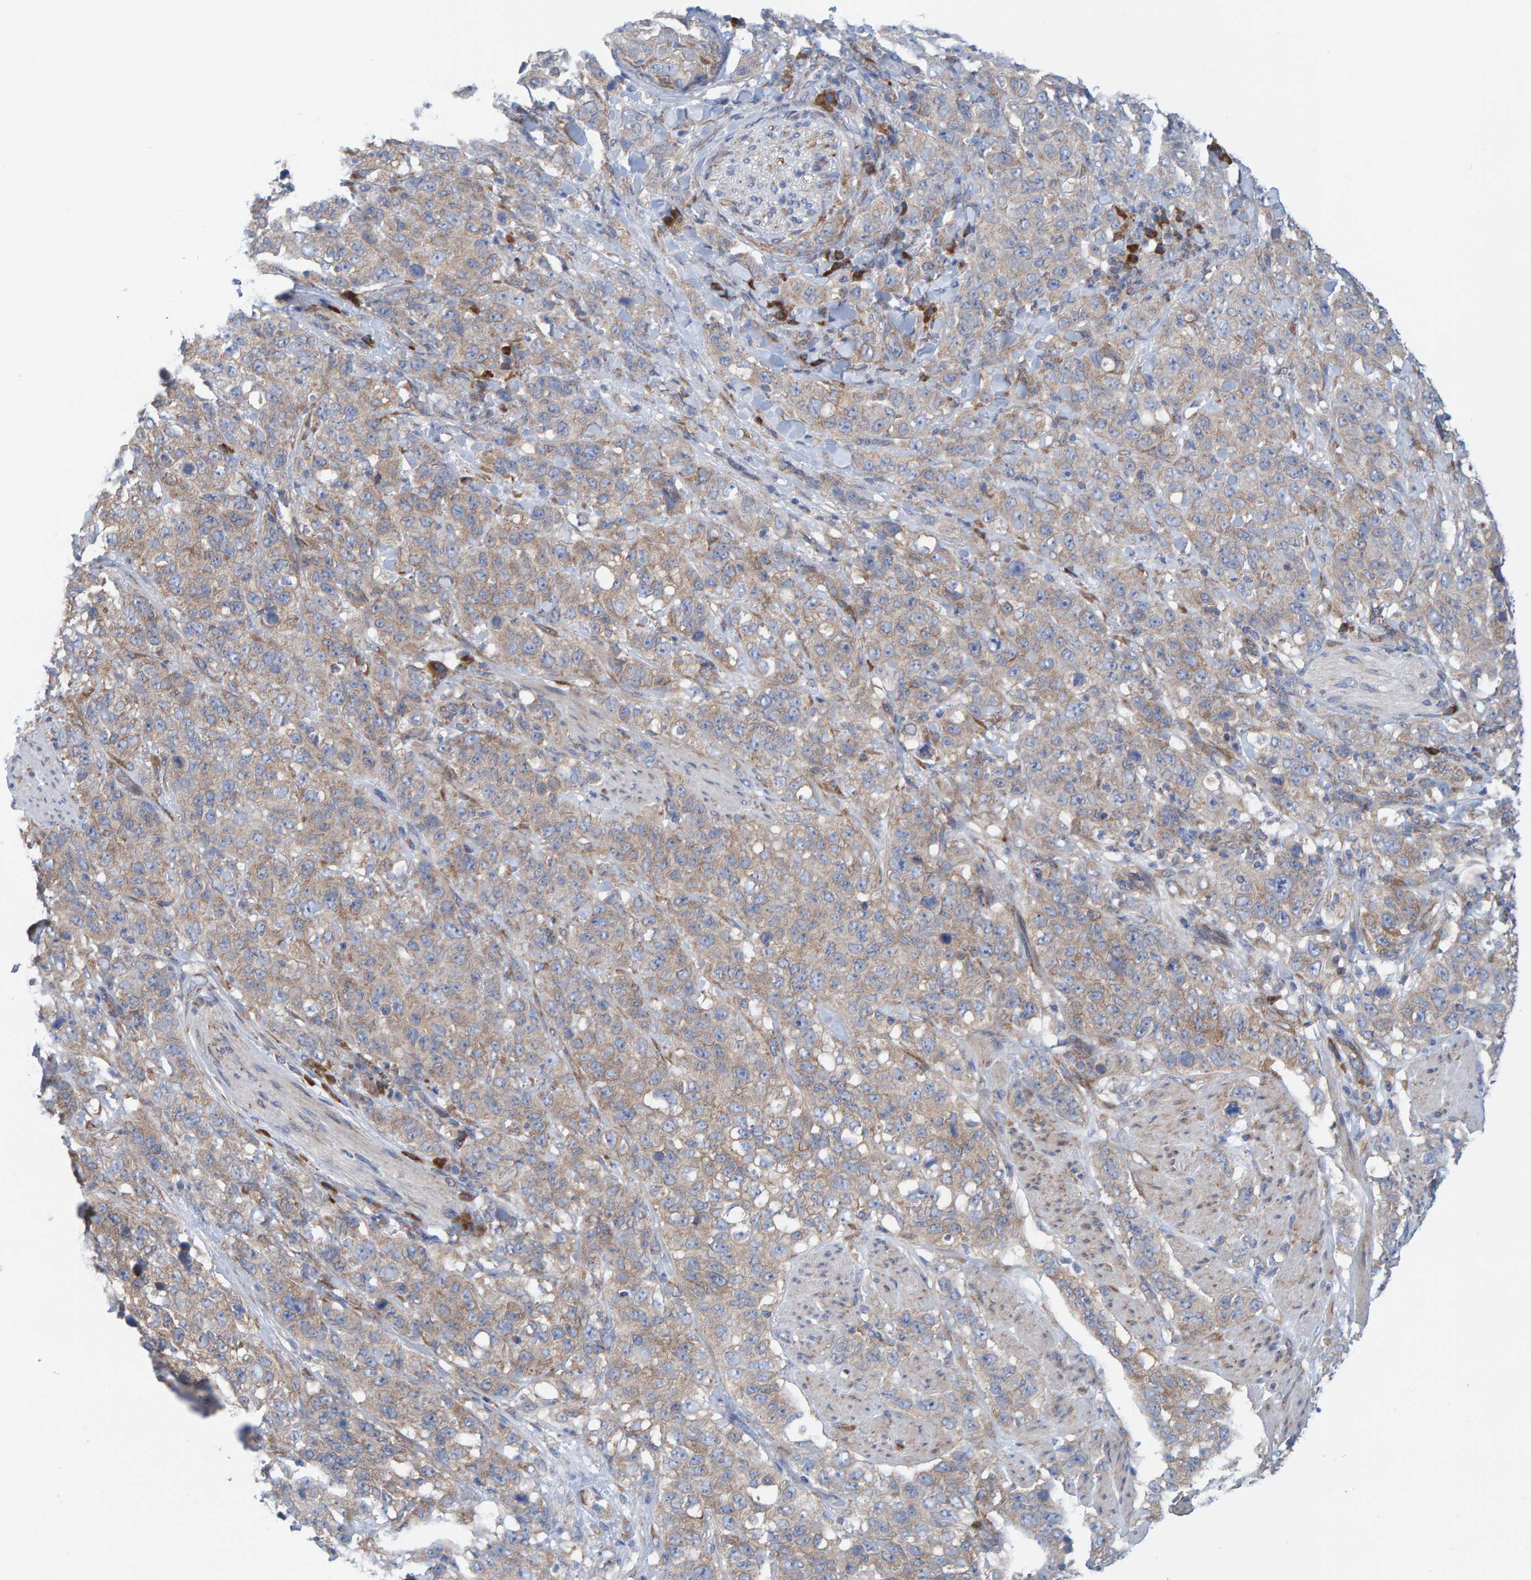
{"staining": {"intensity": "weak", "quantity": "<25%", "location": "cytoplasmic/membranous"}, "tissue": "stomach cancer", "cell_type": "Tumor cells", "image_type": "cancer", "snomed": [{"axis": "morphology", "description": "Adenocarcinoma, NOS"}, {"axis": "topography", "description": "Stomach"}], "caption": "An image of adenocarcinoma (stomach) stained for a protein reveals no brown staining in tumor cells.", "gene": "CDK5RAP3", "patient": {"sex": "male", "age": 48}}